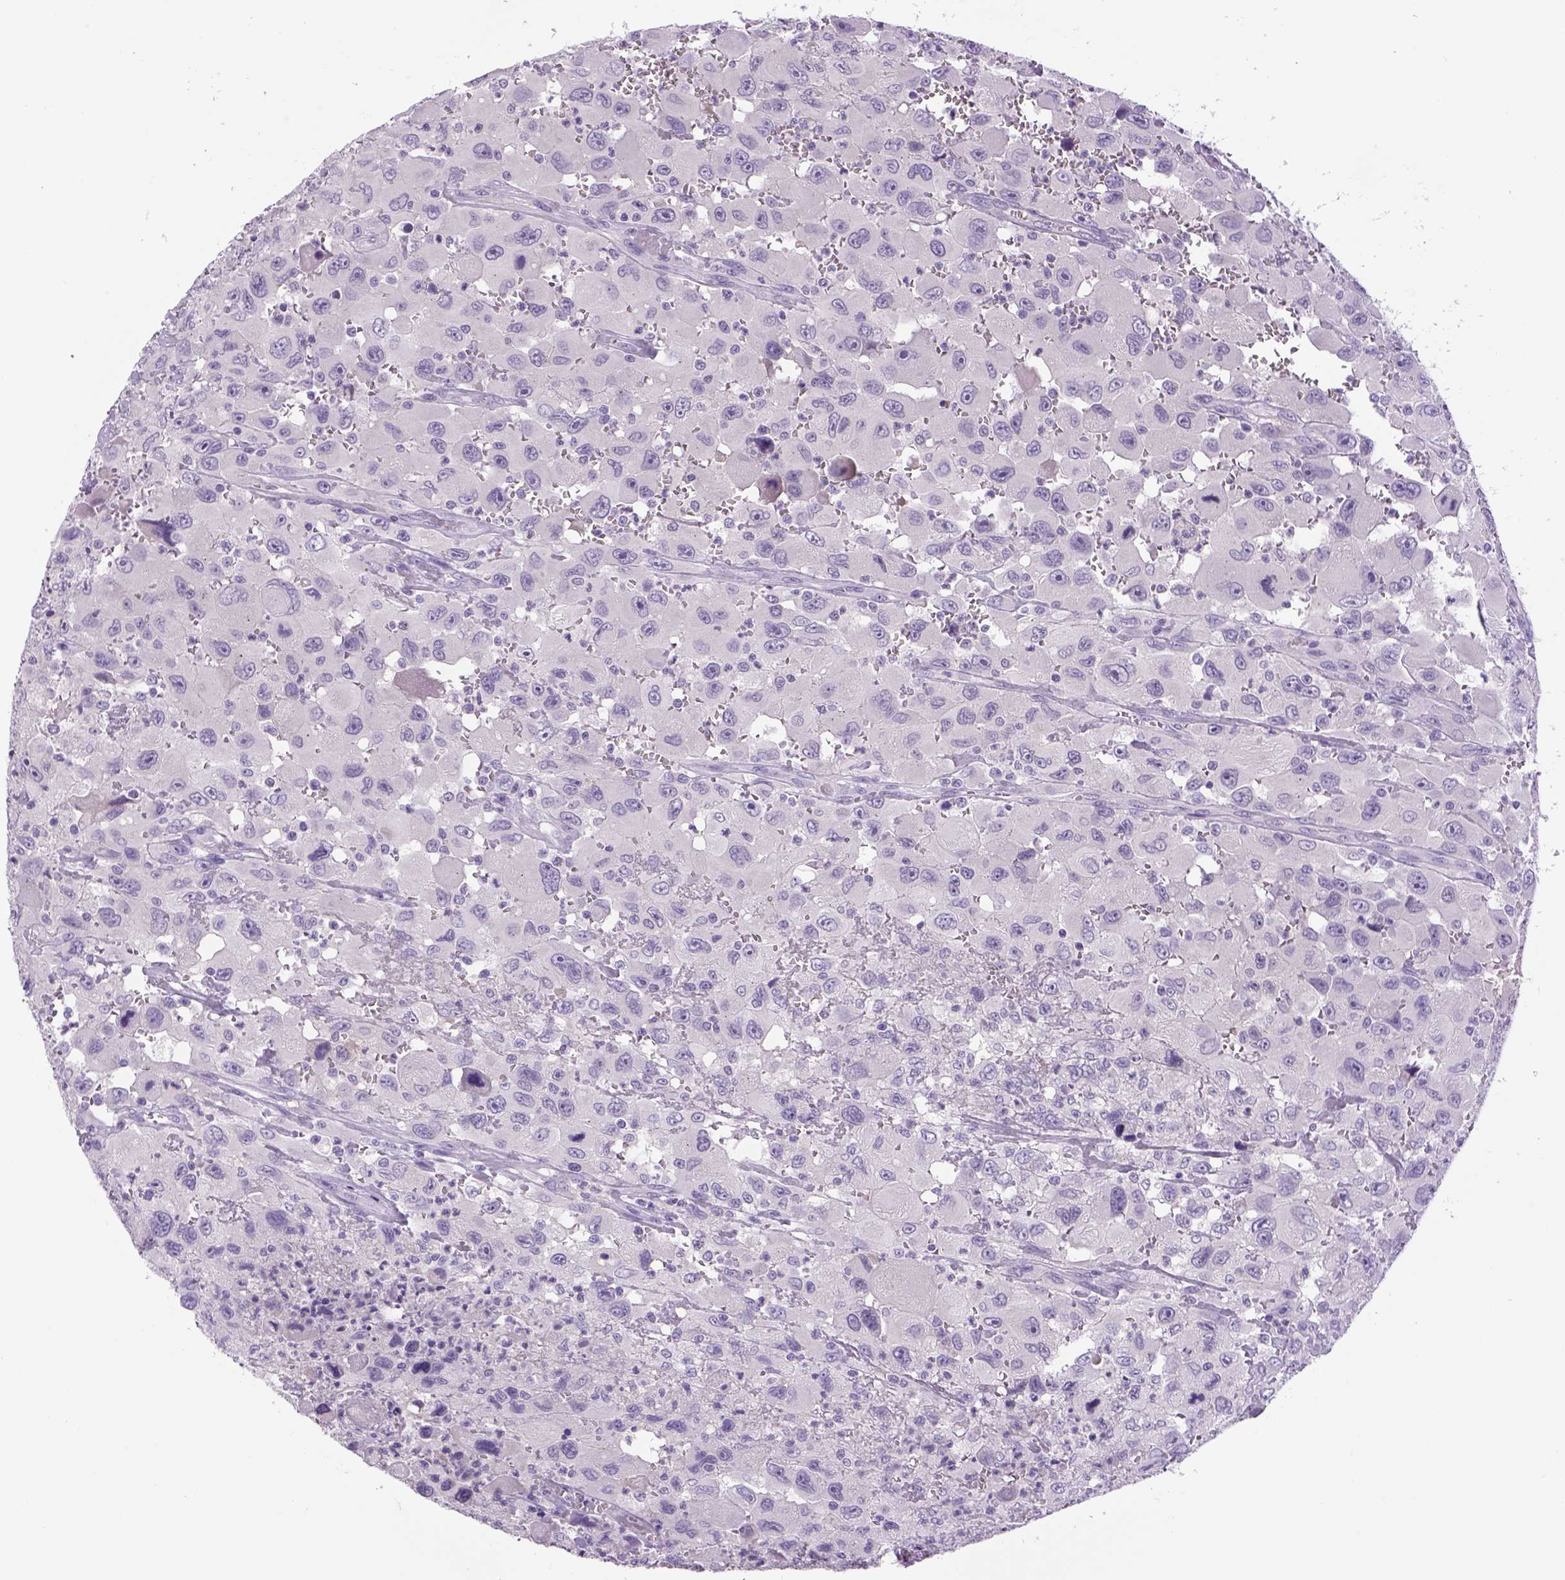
{"staining": {"intensity": "negative", "quantity": "none", "location": "none"}, "tissue": "head and neck cancer", "cell_type": "Tumor cells", "image_type": "cancer", "snomed": [{"axis": "morphology", "description": "Squamous cell carcinoma, NOS"}, {"axis": "morphology", "description": "Squamous cell carcinoma, metastatic, NOS"}, {"axis": "topography", "description": "Oral tissue"}, {"axis": "topography", "description": "Head-Neck"}], "caption": "An immunohistochemistry (IHC) image of squamous cell carcinoma (head and neck) is shown. There is no staining in tumor cells of squamous cell carcinoma (head and neck). Nuclei are stained in blue.", "gene": "DBH", "patient": {"sex": "female", "age": 85}}